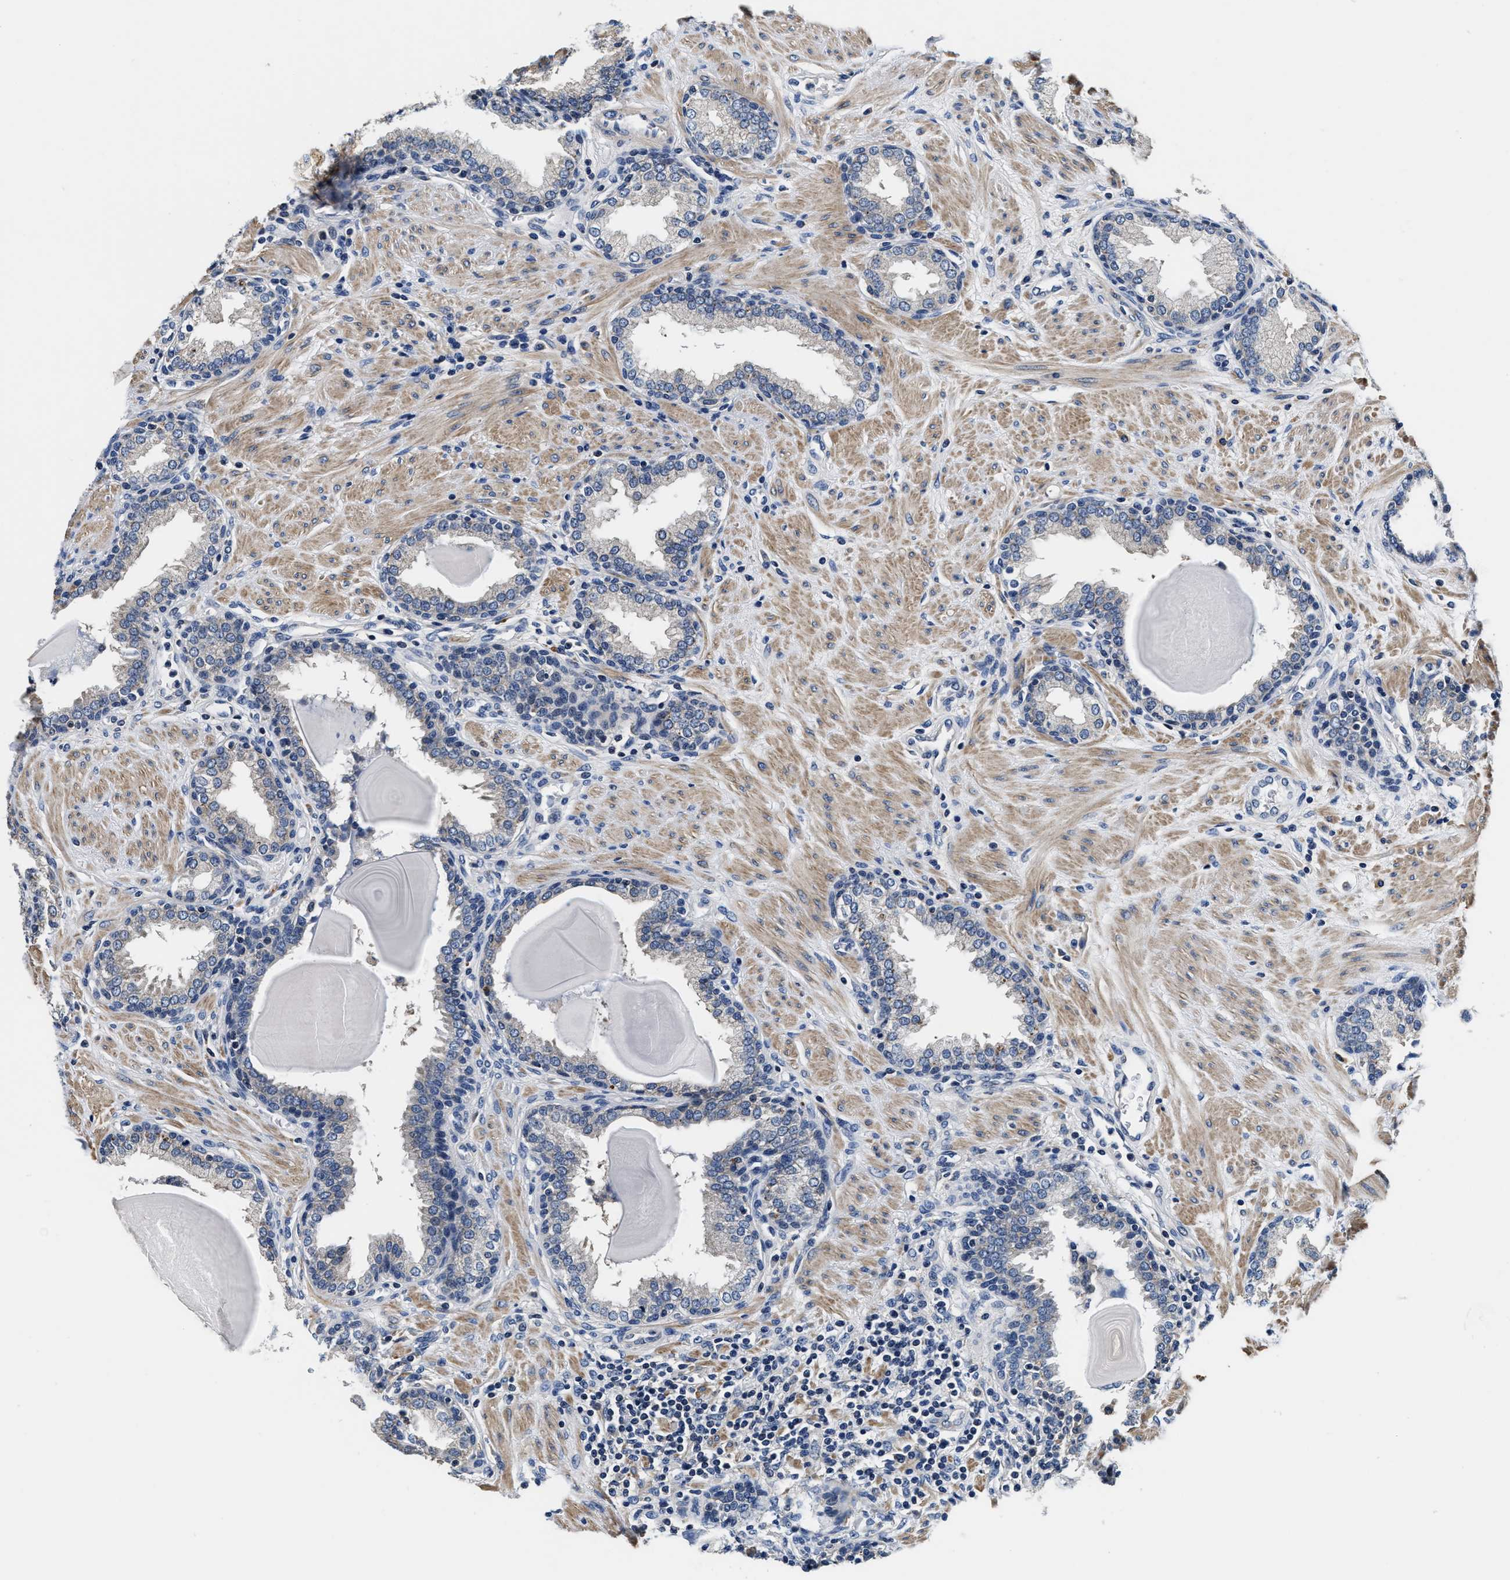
{"staining": {"intensity": "moderate", "quantity": "<25%", "location": "cytoplasmic/membranous"}, "tissue": "prostate", "cell_type": "Glandular cells", "image_type": "normal", "snomed": [{"axis": "morphology", "description": "Normal tissue, NOS"}, {"axis": "topography", "description": "Prostate"}], "caption": "High-power microscopy captured an immunohistochemistry (IHC) photomicrograph of unremarkable prostate, revealing moderate cytoplasmic/membranous staining in approximately <25% of glandular cells.", "gene": "ANKIB1", "patient": {"sex": "male", "age": 51}}